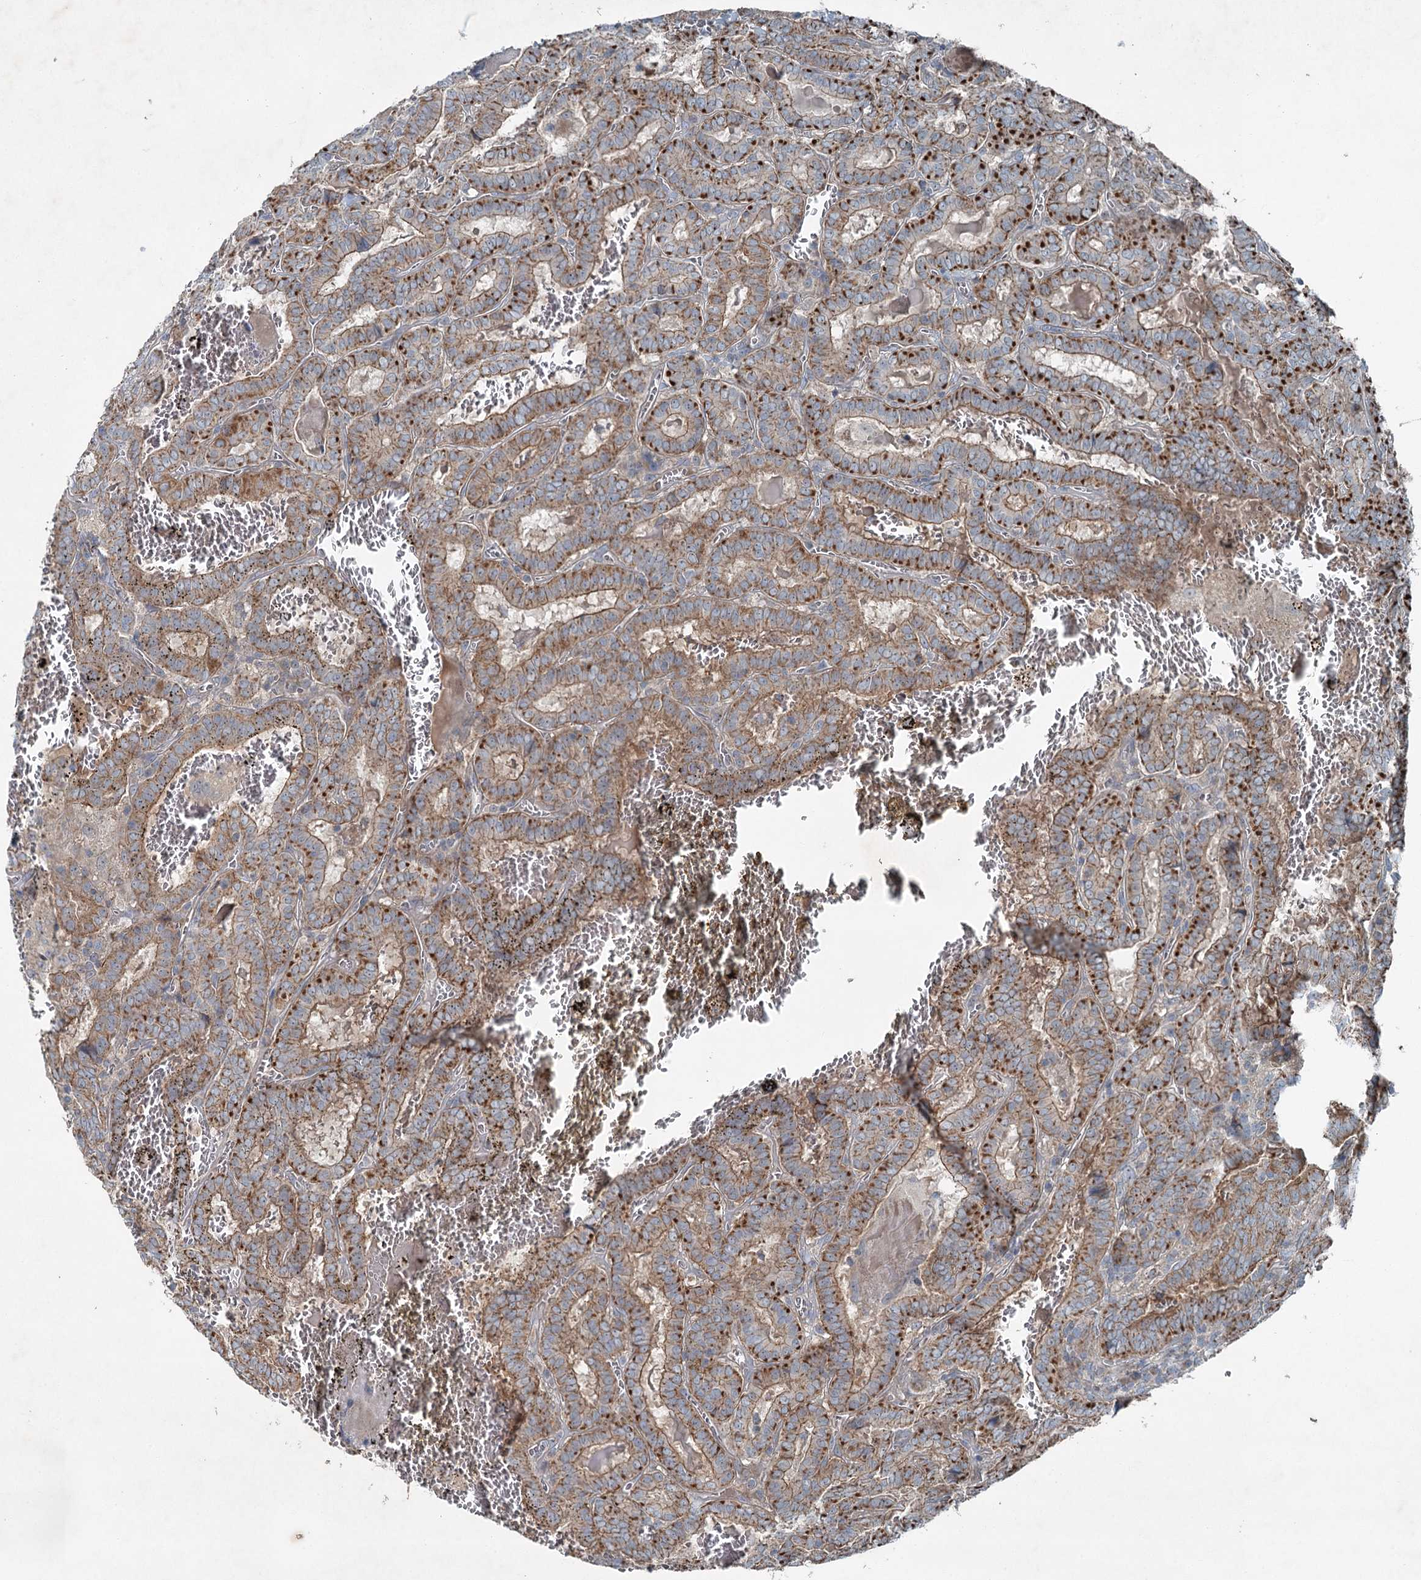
{"staining": {"intensity": "moderate", "quantity": "25%-75%", "location": "cytoplasmic/membranous"}, "tissue": "thyroid cancer", "cell_type": "Tumor cells", "image_type": "cancer", "snomed": [{"axis": "morphology", "description": "Papillary adenocarcinoma, NOS"}, {"axis": "topography", "description": "Thyroid gland"}], "caption": "Protein staining reveals moderate cytoplasmic/membranous positivity in about 25%-75% of tumor cells in papillary adenocarcinoma (thyroid). Immunohistochemistry (ihc) stains the protein in brown and the nuclei are stained blue.", "gene": "CHCHD5", "patient": {"sex": "female", "age": 72}}